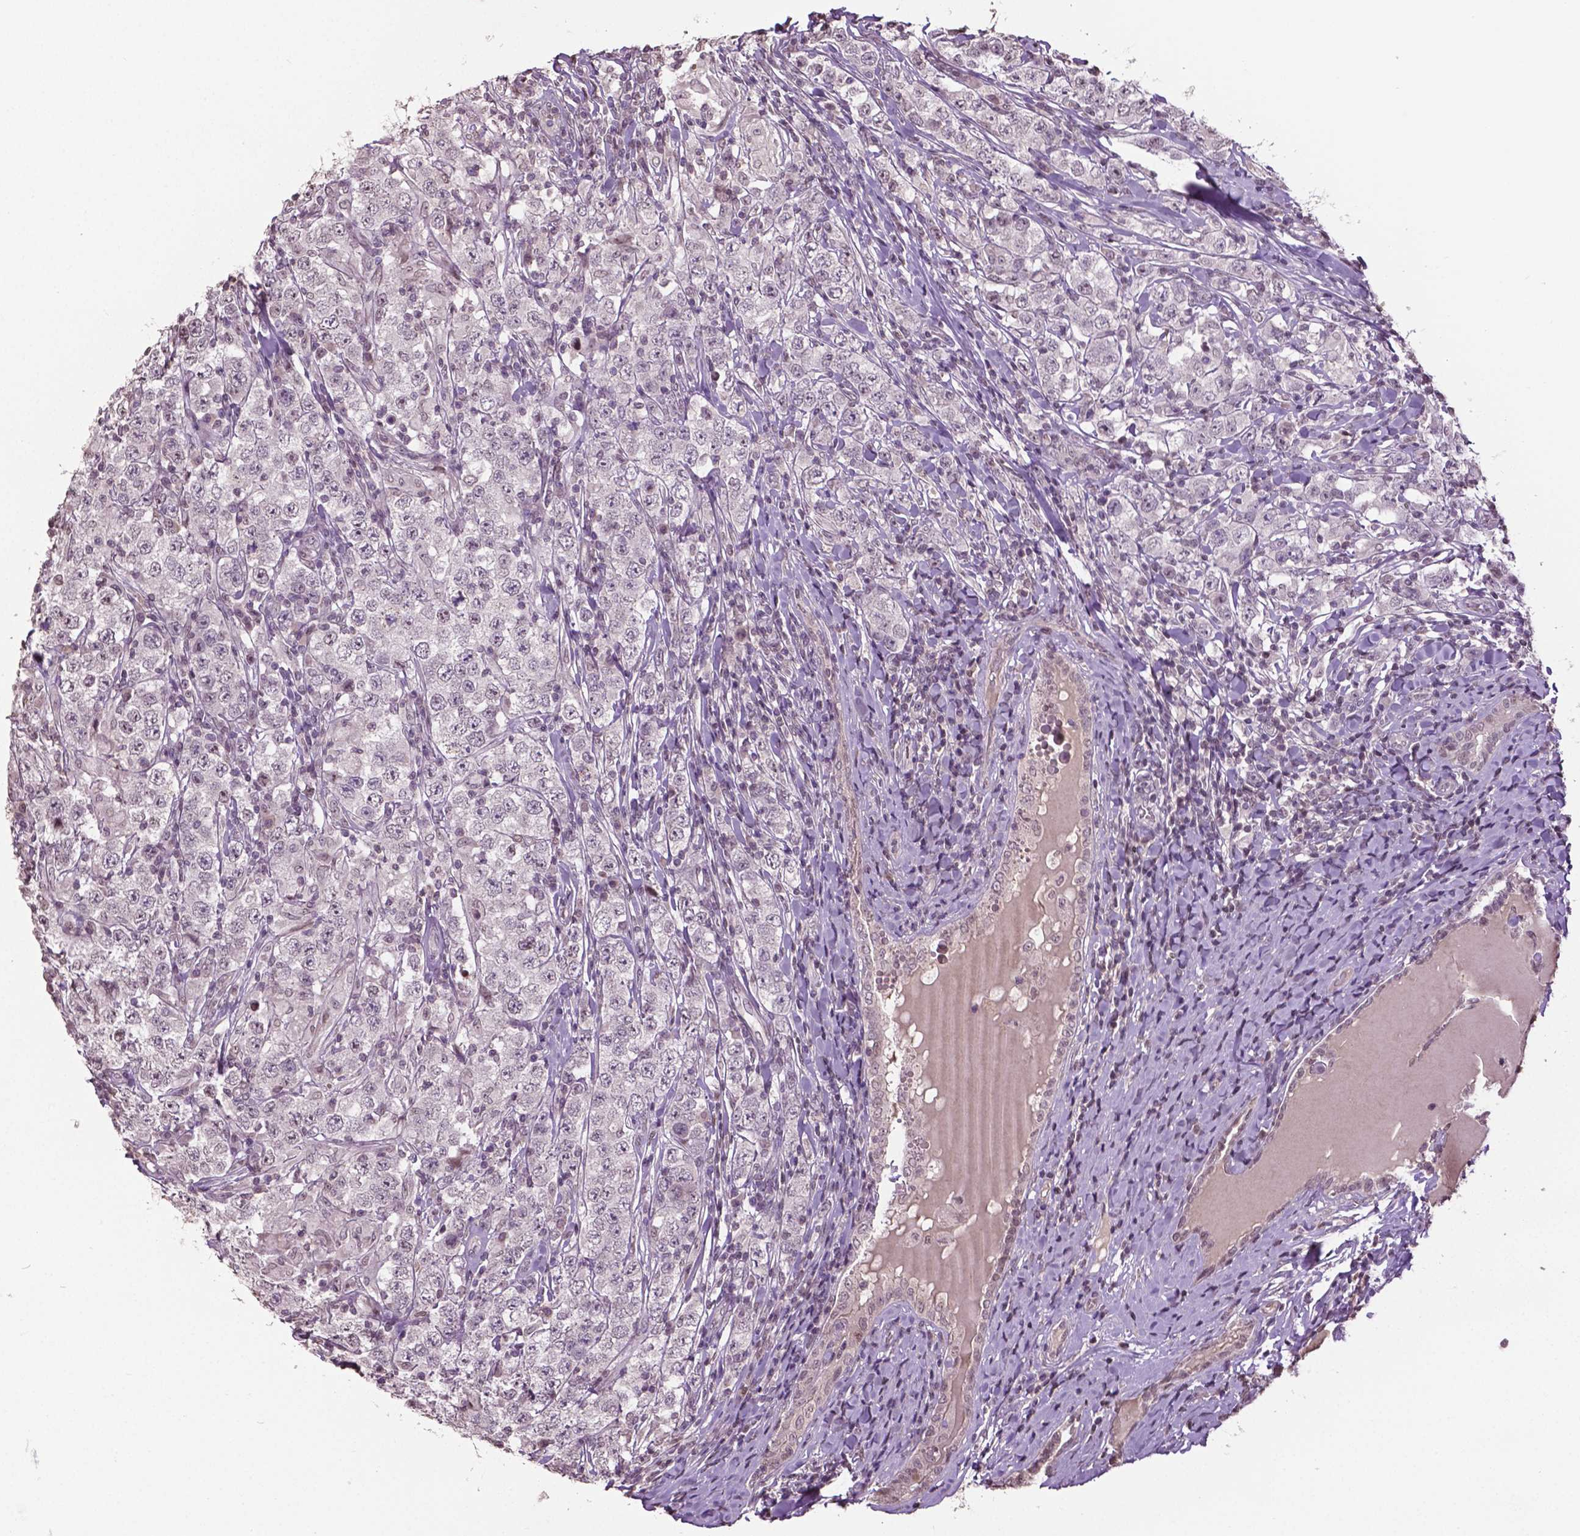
{"staining": {"intensity": "negative", "quantity": "none", "location": "none"}, "tissue": "testis cancer", "cell_type": "Tumor cells", "image_type": "cancer", "snomed": [{"axis": "morphology", "description": "Seminoma, NOS"}, {"axis": "morphology", "description": "Carcinoma, Embryonal, NOS"}, {"axis": "topography", "description": "Testis"}], "caption": "There is no significant expression in tumor cells of testis cancer (embryonal carcinoma).", "gene": "DLX5", "patient": {"sex": "male", "age": 41}}